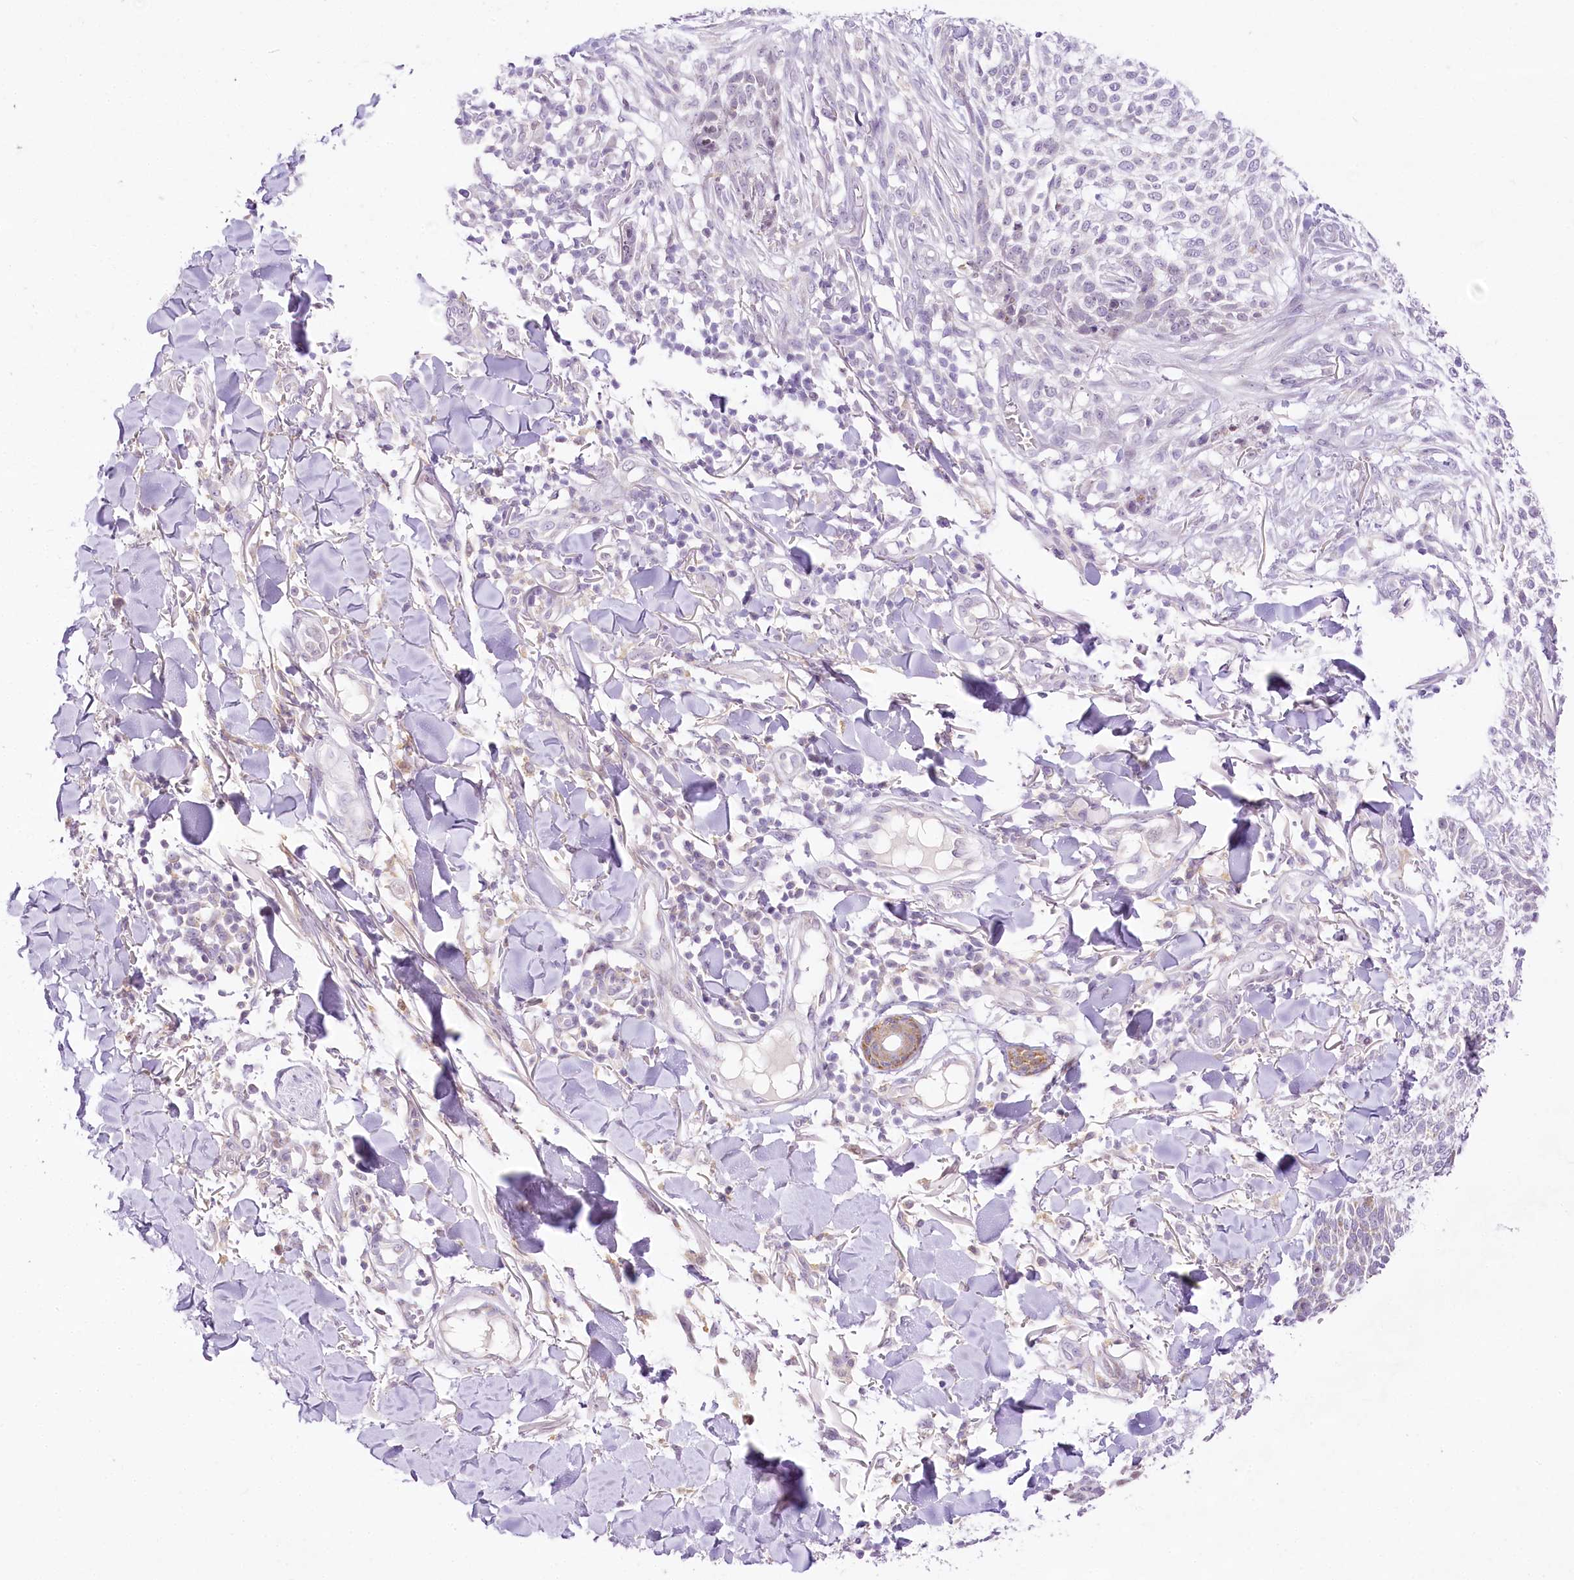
{"staining": {"intensity": "negative", "quantity": "none", "location": "none"}, "tissue": "skin cancer", "cell_type": "Tumor cells", "image_type": "cancer", "snomed": [{"axis": "morphology", "description": "Basal cell carcinoma"}, {"axis": "topography", "description": "Skin"}], "caption": "A high-resolution photomicrograph shows IHC staining of skin cancer, which shows no significant positivity in tumor cells. Brightfield microscopy of immunohistochemistry (IHC) stained with DAB (brown) and hematoxylin (blue), captured at high magnification.", "gene": "CCDC30", "patient": {"sex": "female", "age": 64}}